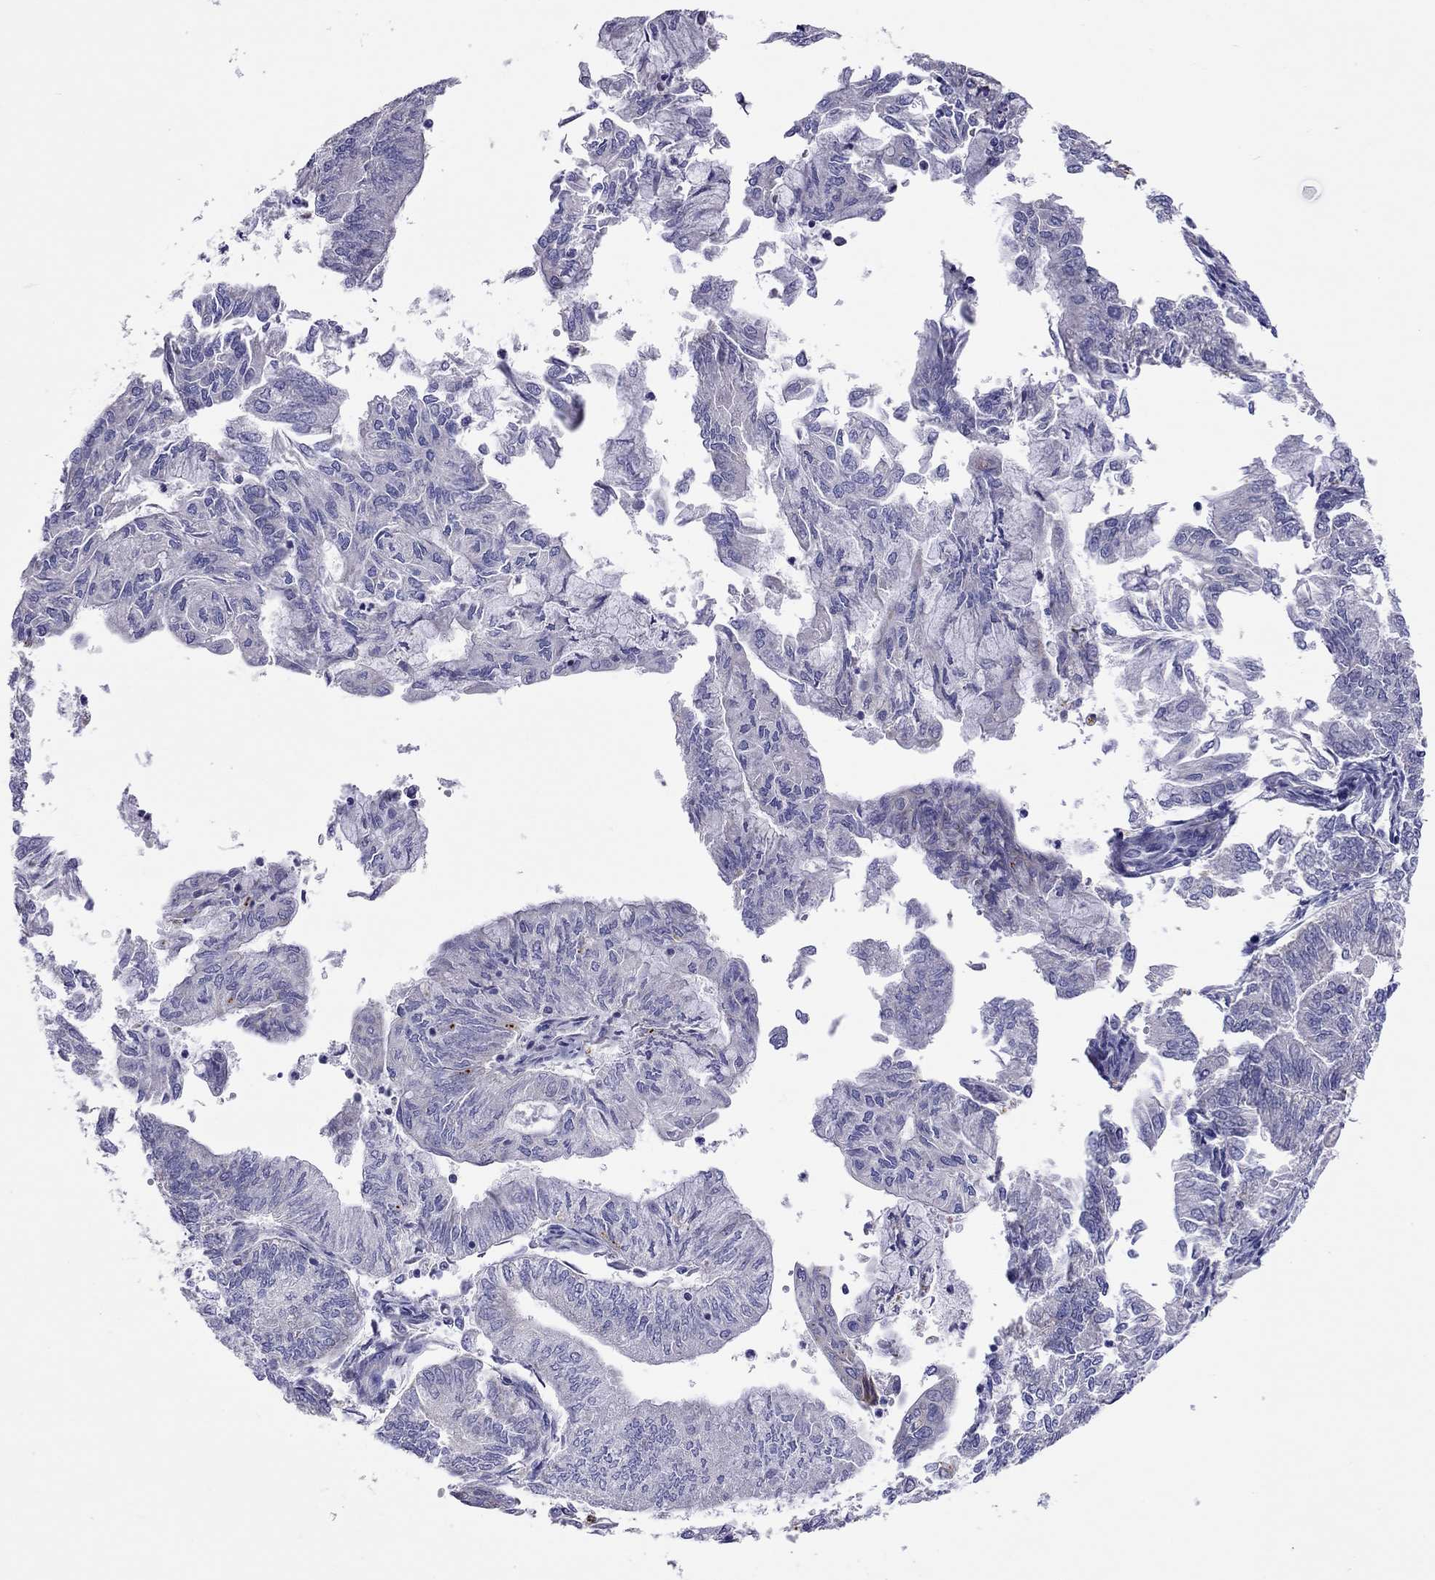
{"staining": {"intensity": "negative", "quantity": "none", "location": "none"}, "tissue": "endometrial cancer", "cell_type": "Tumor cells", "image_type": "cancer", "snomed": [{"axis": "morphology", "description": "Adenocarcinoma, NOS"}, {"axis": "topography", "description": "Endometrium"}], "caption": "Endometrial adenocarcinoma stained for a protein using immunohistochemistry (IHC) reveals no staining tumor cells.", "gene": "COL9A1", "patient": {"sex": "female", "age": 59}}